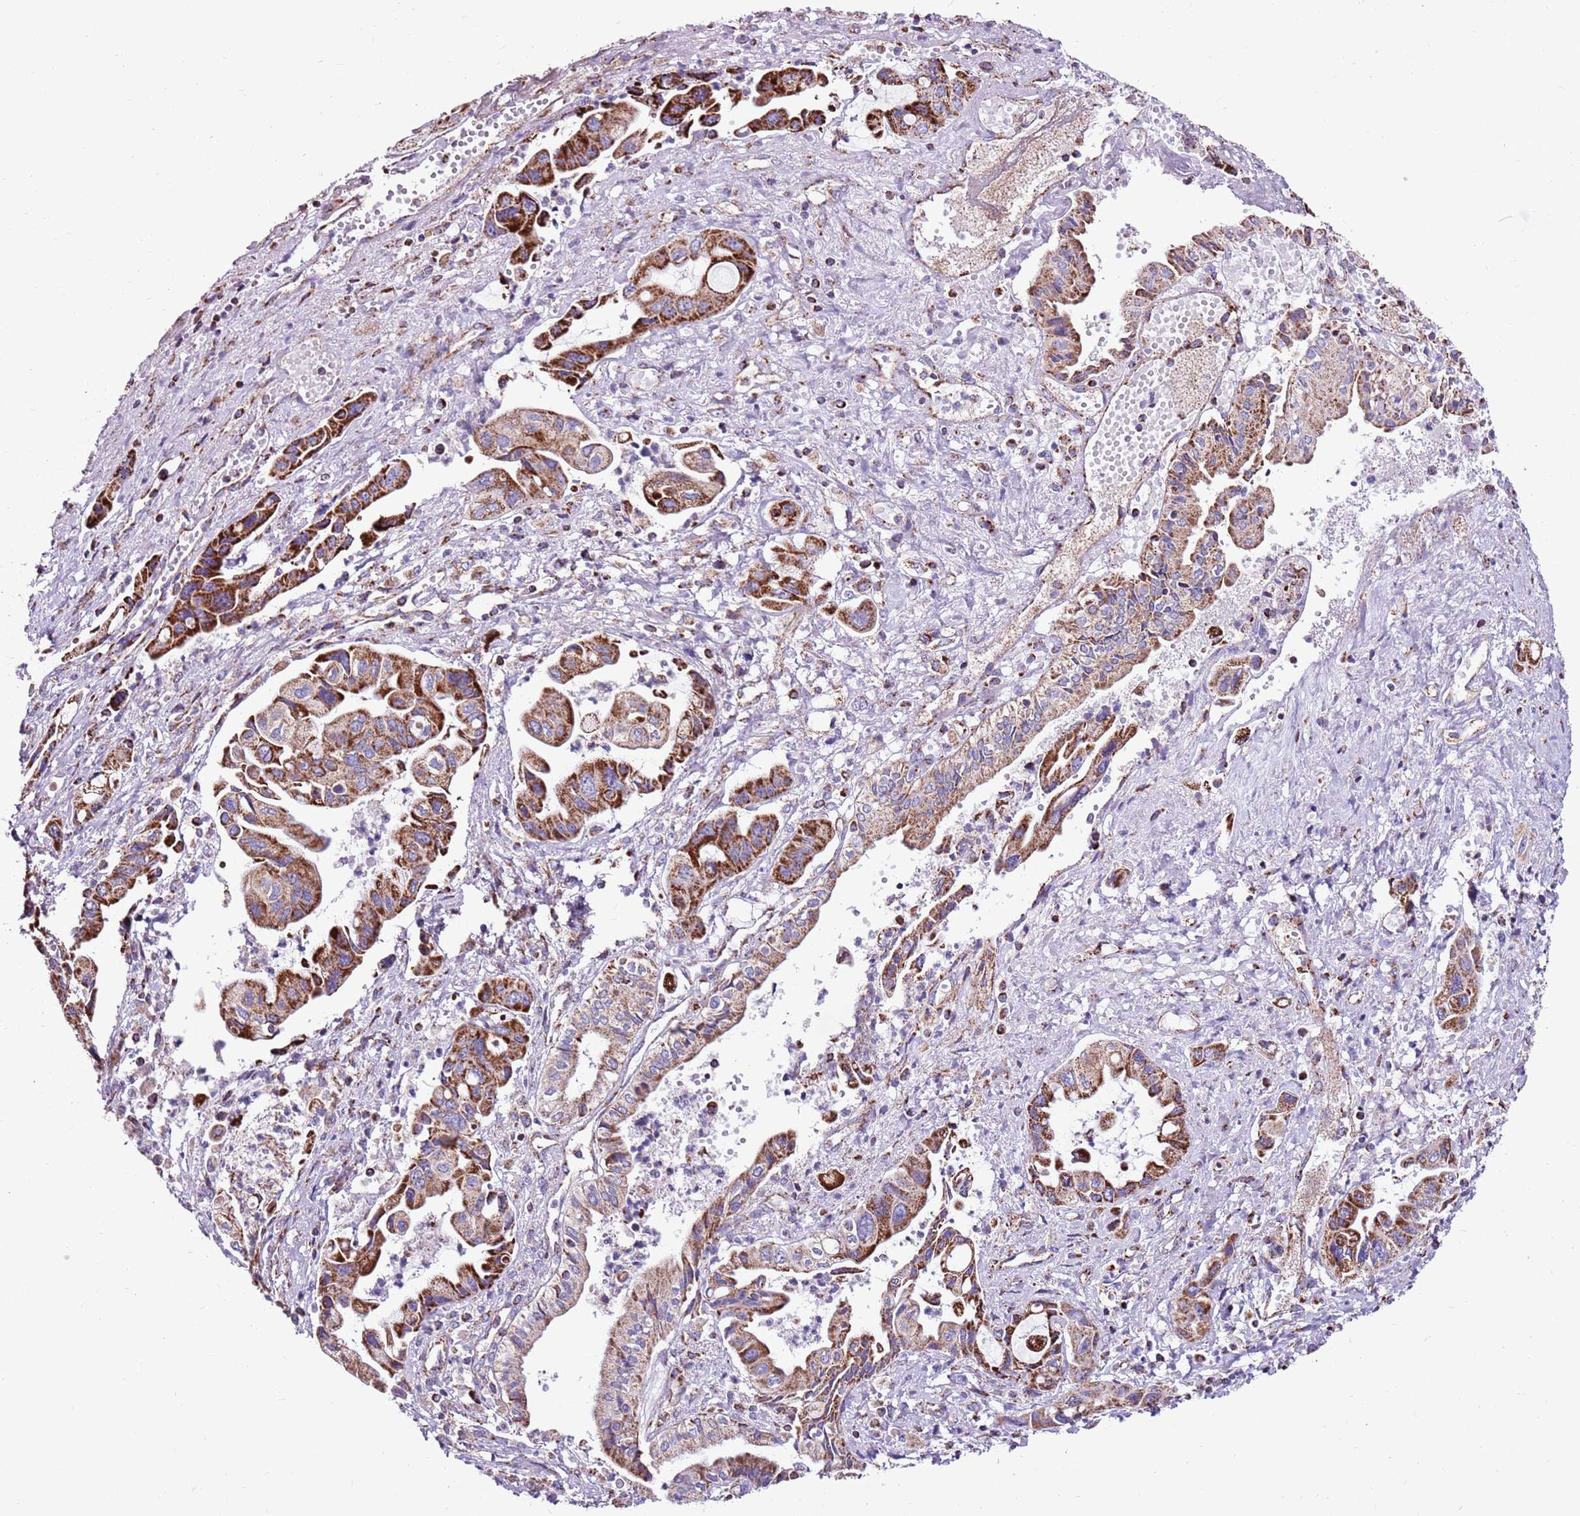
{"staining": {"intensity": "strong", "quantity": "25%-75%", "location": "cytoplasmic/membranous"}, "tissue": "pancreatic cancer", "cell_type": "Tumor cells", "image_type": "cancer", "snomed": [{"axis": "morphology", "description": "Adenocarcinoma, NOS"}, {"axis": "topography", "description": "Pancreas"}], "caption": "Human pancreatic cancer (adenocarcinoma) stained for a protein (brown) displays strong cytoplasmic/membranous positive staining in approximately 25%-75% of tumor cells.", "gene": "HECTD4", "patient": {"sex": "female", "age": 50}}